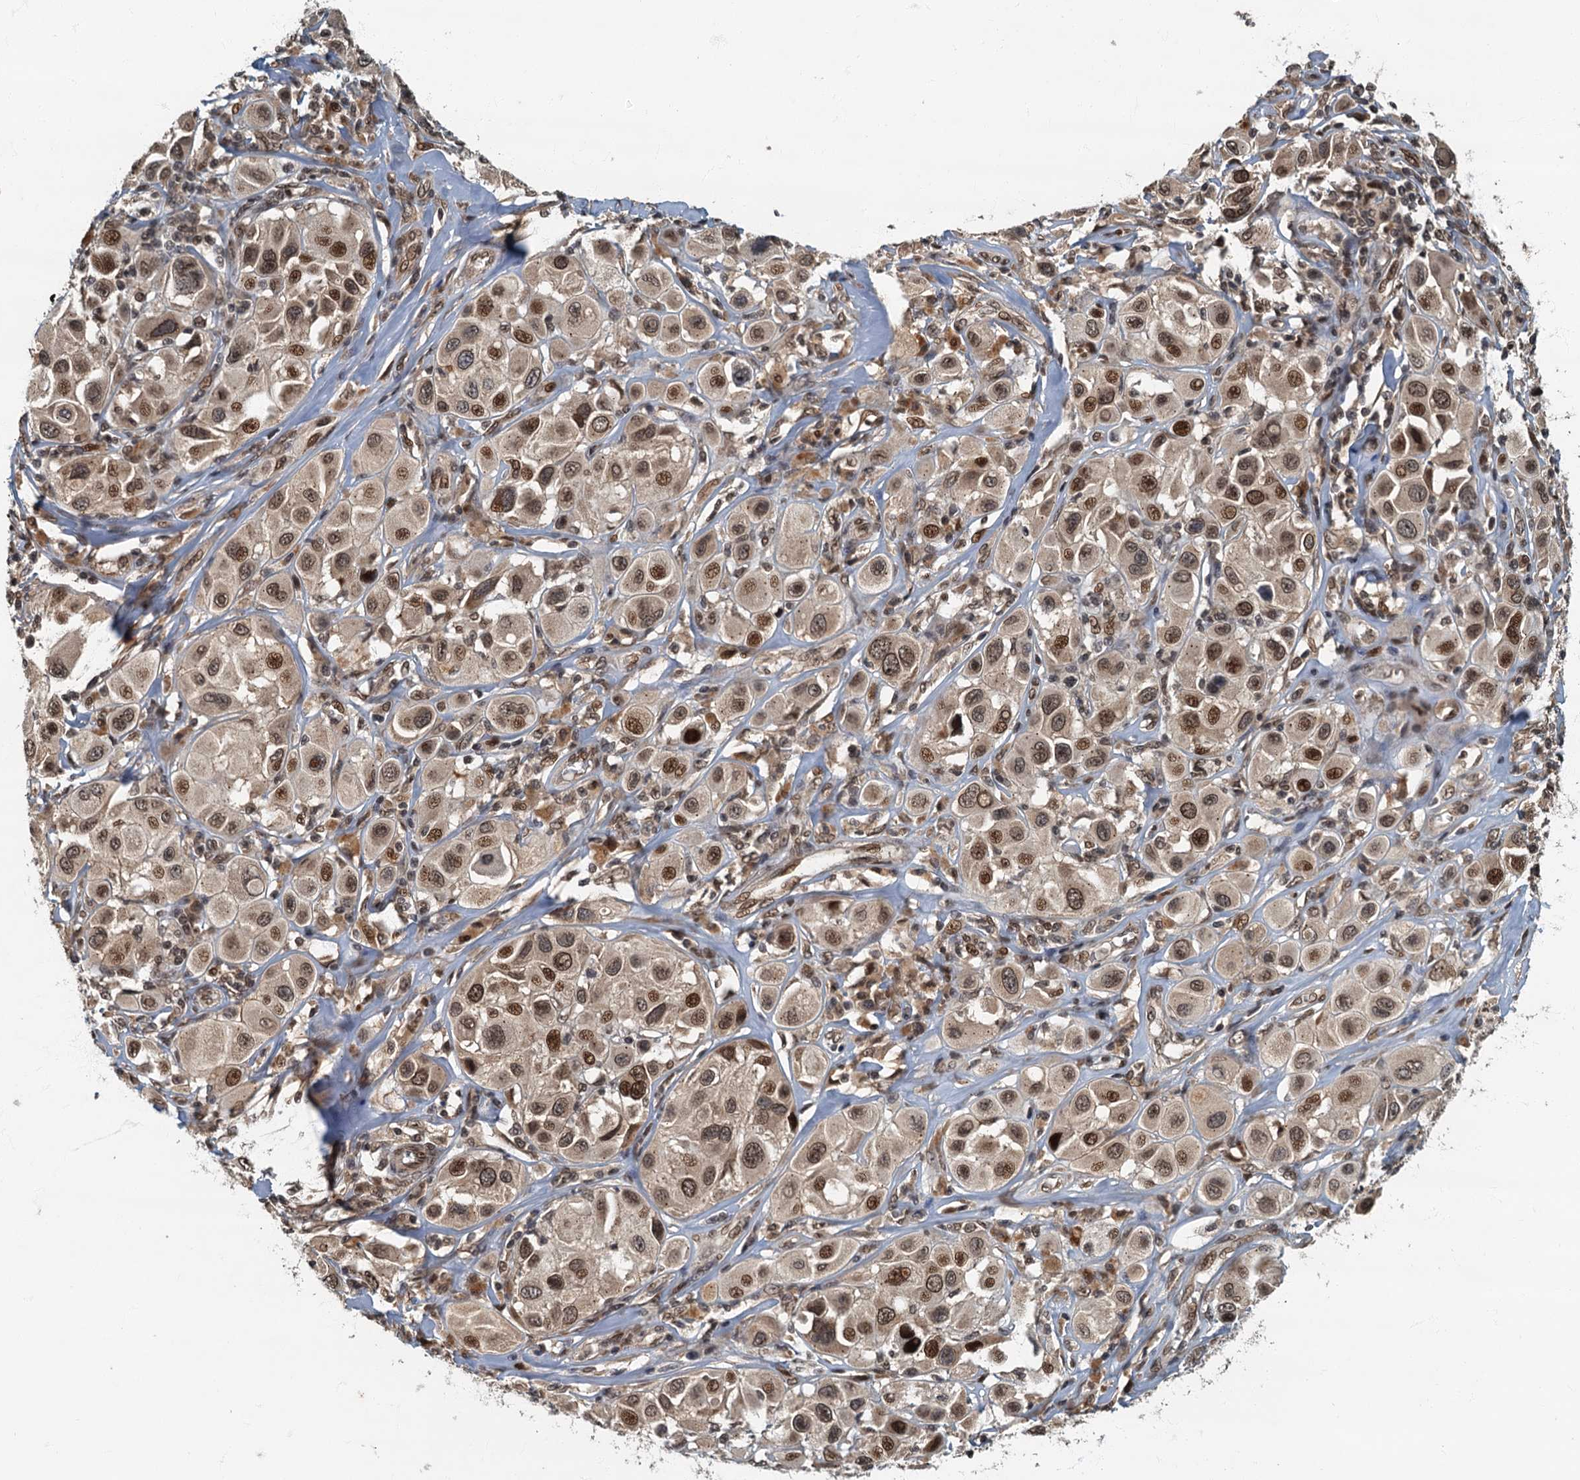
{"staining": {"intensity": "moderate", "quantity": ">75%", "location": "nuclear"}, "tissue": "melanoma", "cell_type": "Tumor cells", "image_type": "cancer", "snomed": [{"axis": "morphology", "description": "Malignant melanoma, Metastatic site"}, {"axis": "topography", "description": "Skin"}], "caption": "Protein expression analysis of melanoma shows moderate nuclear positivity in about >75% of tumor cells.", "gene": "CKAP2L", "patient": {"sex": "male", "age": 41}}